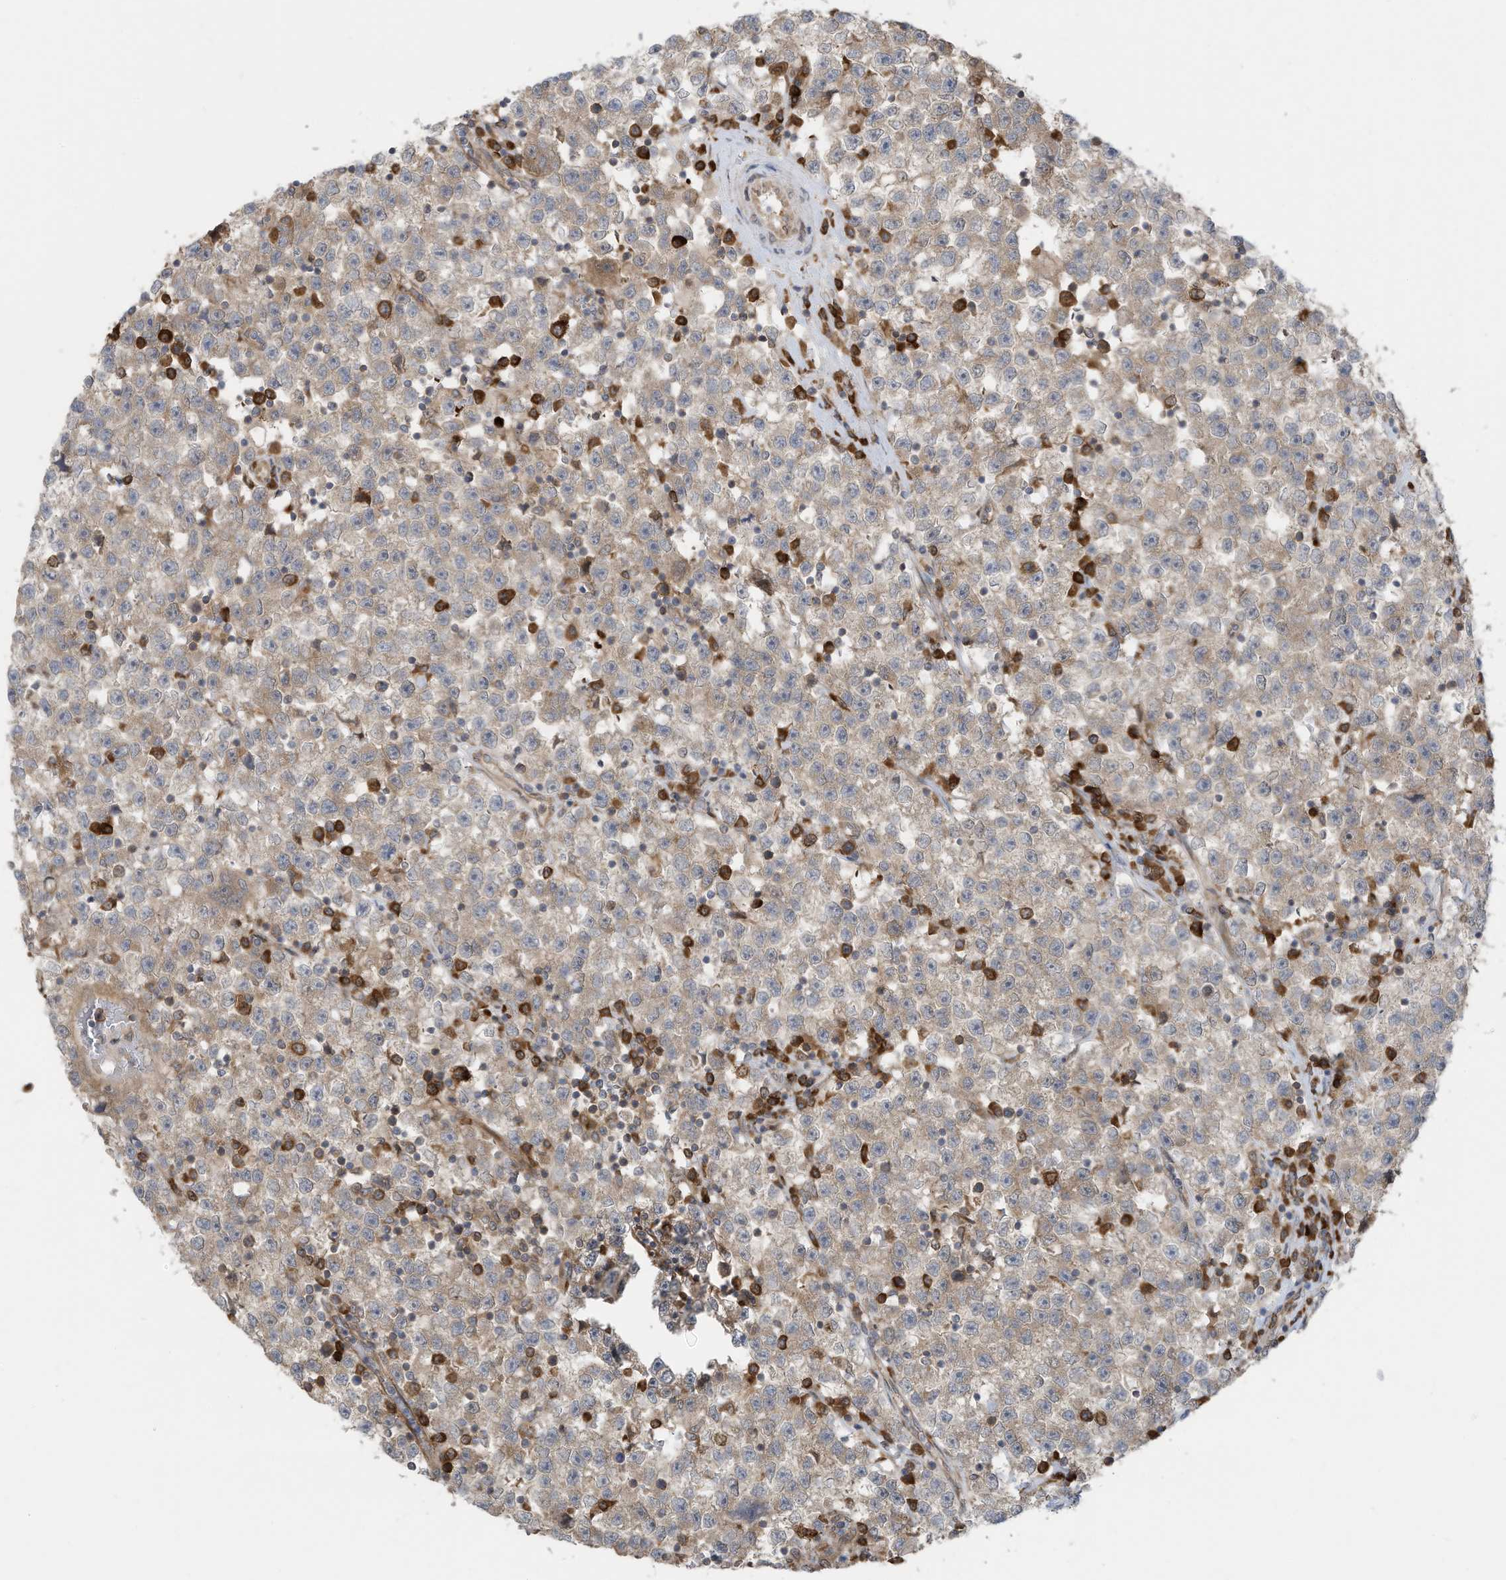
{"staining": {"intensity": "moderate", "quantity": "25%-75%", "location": "cytoplasmic/membranous"}, "tissue": "testis cancer", "cell_type": "Tumor cells", "image_type": "cancer", "snomed": [{"axis": "morphology", "description": "Seminoma, NOS"}, {"axis": "topography", "description": "Testis"}], "caption": "Human testis cancer stained with a brown dye demonstrates moderate cytoplasmic/membranous positive expression in about 25%-75% of tumor cells.", "gene": "USE1", "patient": {"sex": "male", "age": 22}}